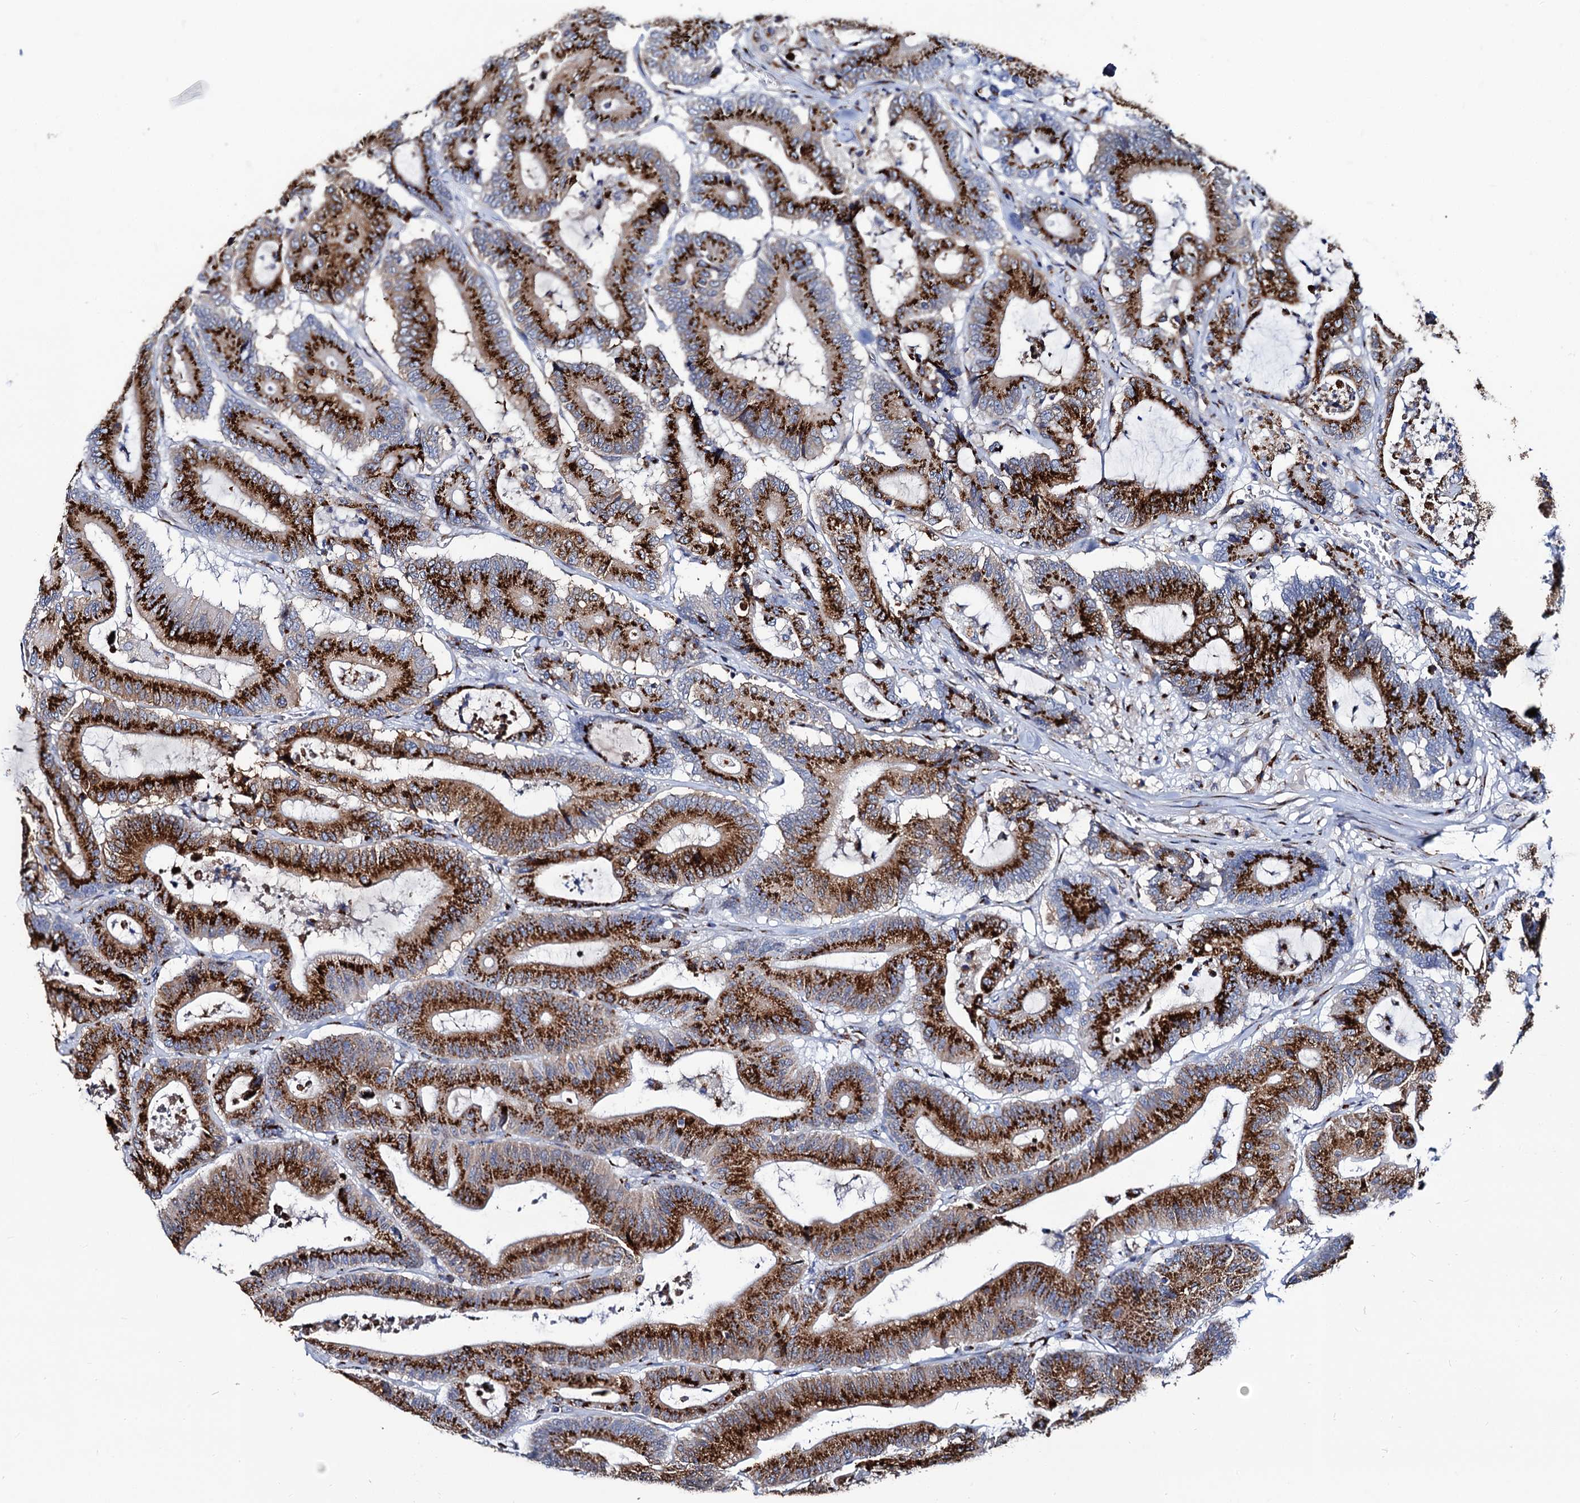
{"staining": {"intensity": "strong", "quantity": ">75%", "location": "cytoplasmic/membranous"}, "tissue": "colorectal cancer", "cell_type": "Tumor cells", "image_type": "cancer", "snomed": [{"axis": "morphology", "description": "Adenocarcinoma, NOS"}, {"axis": "topography", "description": "Colon"}], "caption": "A high-resolution micrograph shows immunohistochemistry staining of colorectal cancer, which exhibits strong cytoplasmic/membranous expression in approximately >75% of tumor cells.", "gene": "TM9SF3", "patient": {"sex": "female", "age": 84}}